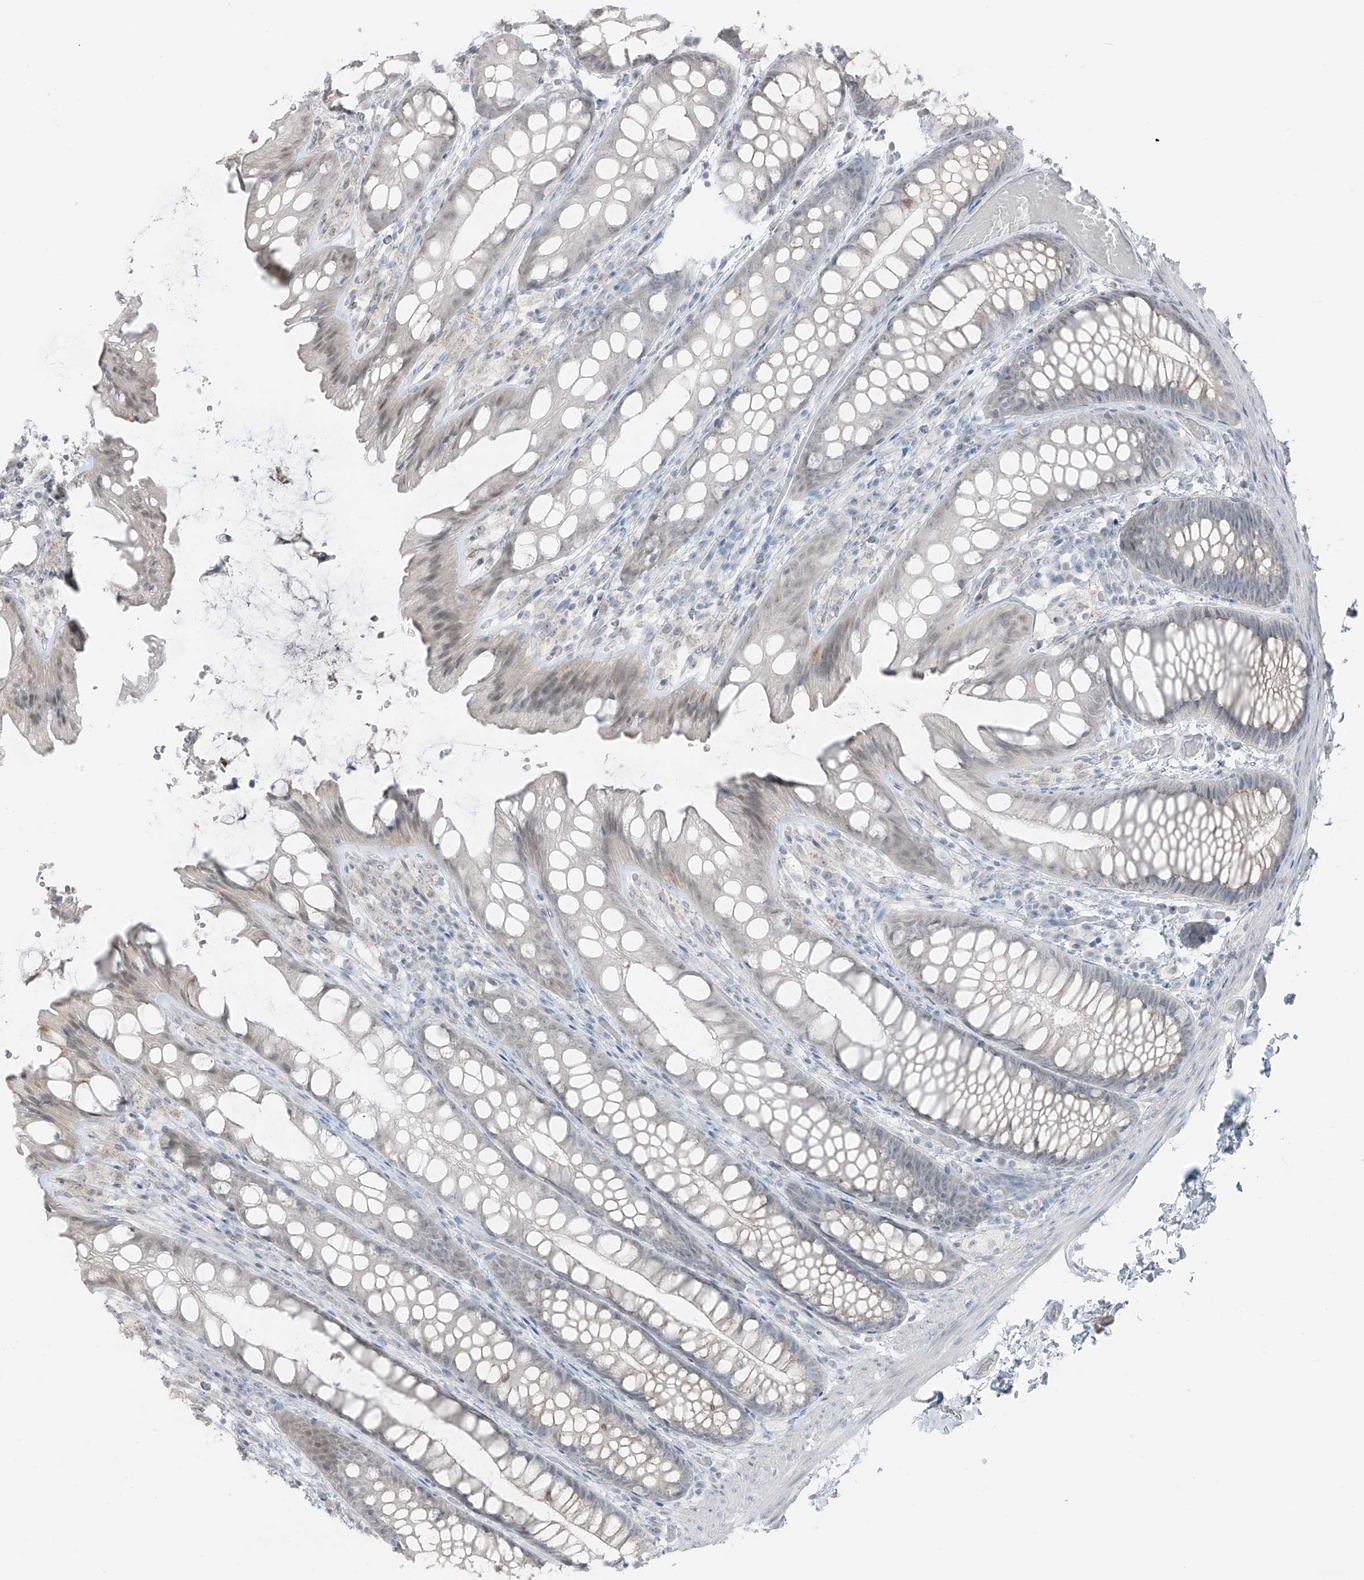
{"staining": {"intensity": "weak", "quantity": "25%-75%", "location": "cytoplasmic/membranous"}, "tissue": "colon", "cell_type": "Endothelial cells", "image_type": "normal", "snomed": [{"axis": "morphology", "description": "Normal tissue, NOS"}, {"axis": "topography", "description": "Colon"}], "caption": "This image shows IHC staining of unremarkable colon, with low weak cytoplasmic/membranous staining in about 25%-75% of endothelial cells.", "gene": "PRDM6", "patient": {"sex": "male", "age": 47}}